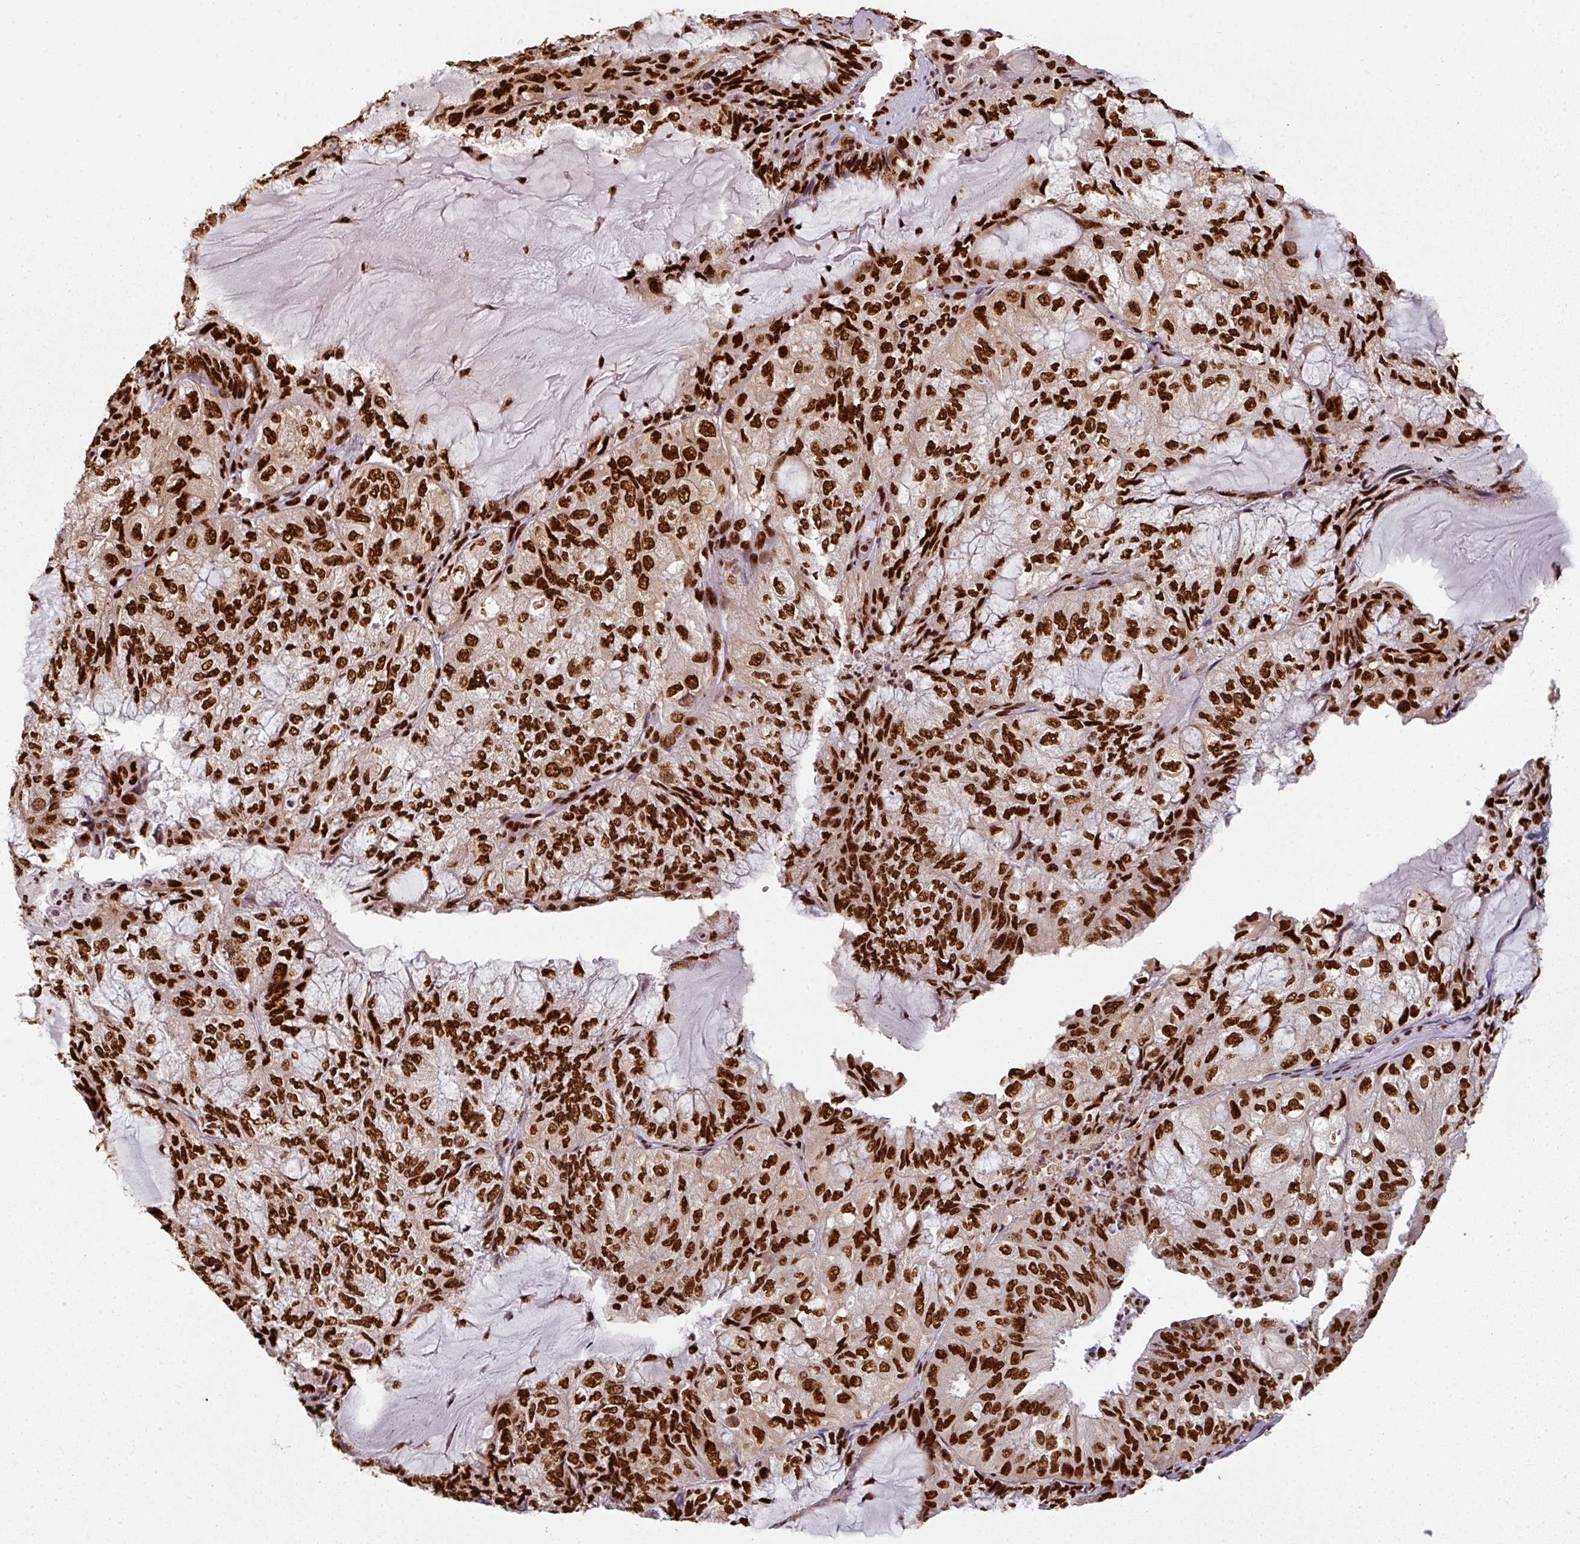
{"staining": {"intensity": "strong", "quantity": ">75%", "location": "nuclear"}, "tissue": "endometrial cancer", "cell_type": "Tumor cells", "image_type": "cancer", "snomed": [{"axis": "morphology", "description": "Adenocarcinoma, NOS"}, {"axis": "topography", "description": "Endometrium"}], "caption": "Strong nuclear staining is present in approximately >75% of tumor cells in endometrial adenocarcinoma.", "gene": "SIK3", "patient": {"sex": "female", "age": 81}}